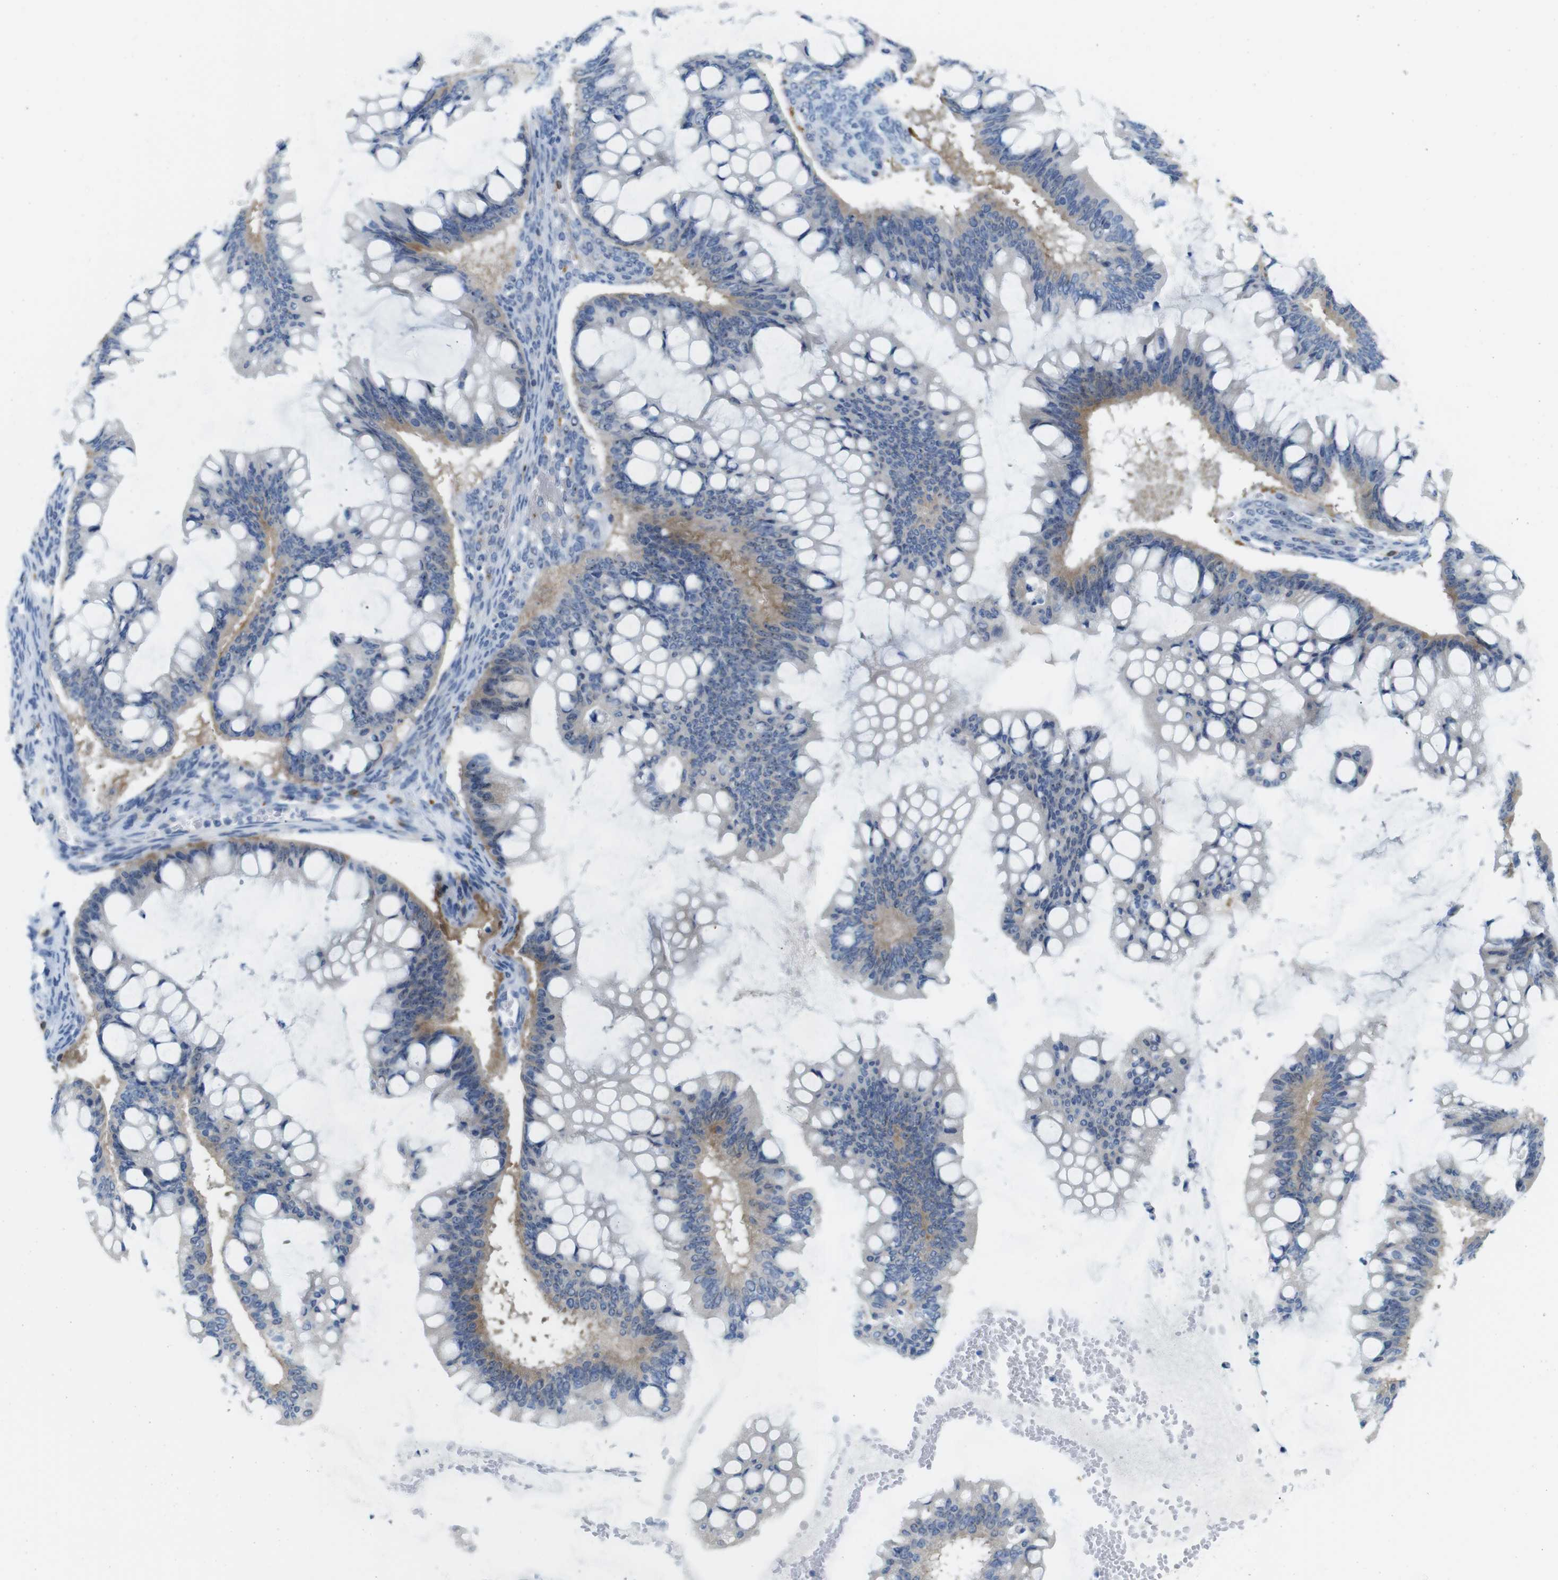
{"staining": {"intensity": "moderate", "quantity": "<25%", "location": "cytoplasmic/membranous"}, "tissue": "ovarian cancer", "cell_type": "Tumor cells", "image_type": "cancer", "snomed": [{"axis": "morphology", "description": "Cystadenocarcinoma, mucinous, NOS"}, {"axis": "topography", "description": "Ovary"}], "caption": "Protein staining of mucinous cystadenocarcinoma (ovarian) tissue reveals moderate cytoplasmic/membranous staining in about <25% of tumor cells.", "gene": "C1orf210", "patient": {"sex": "female", "age": 73}}